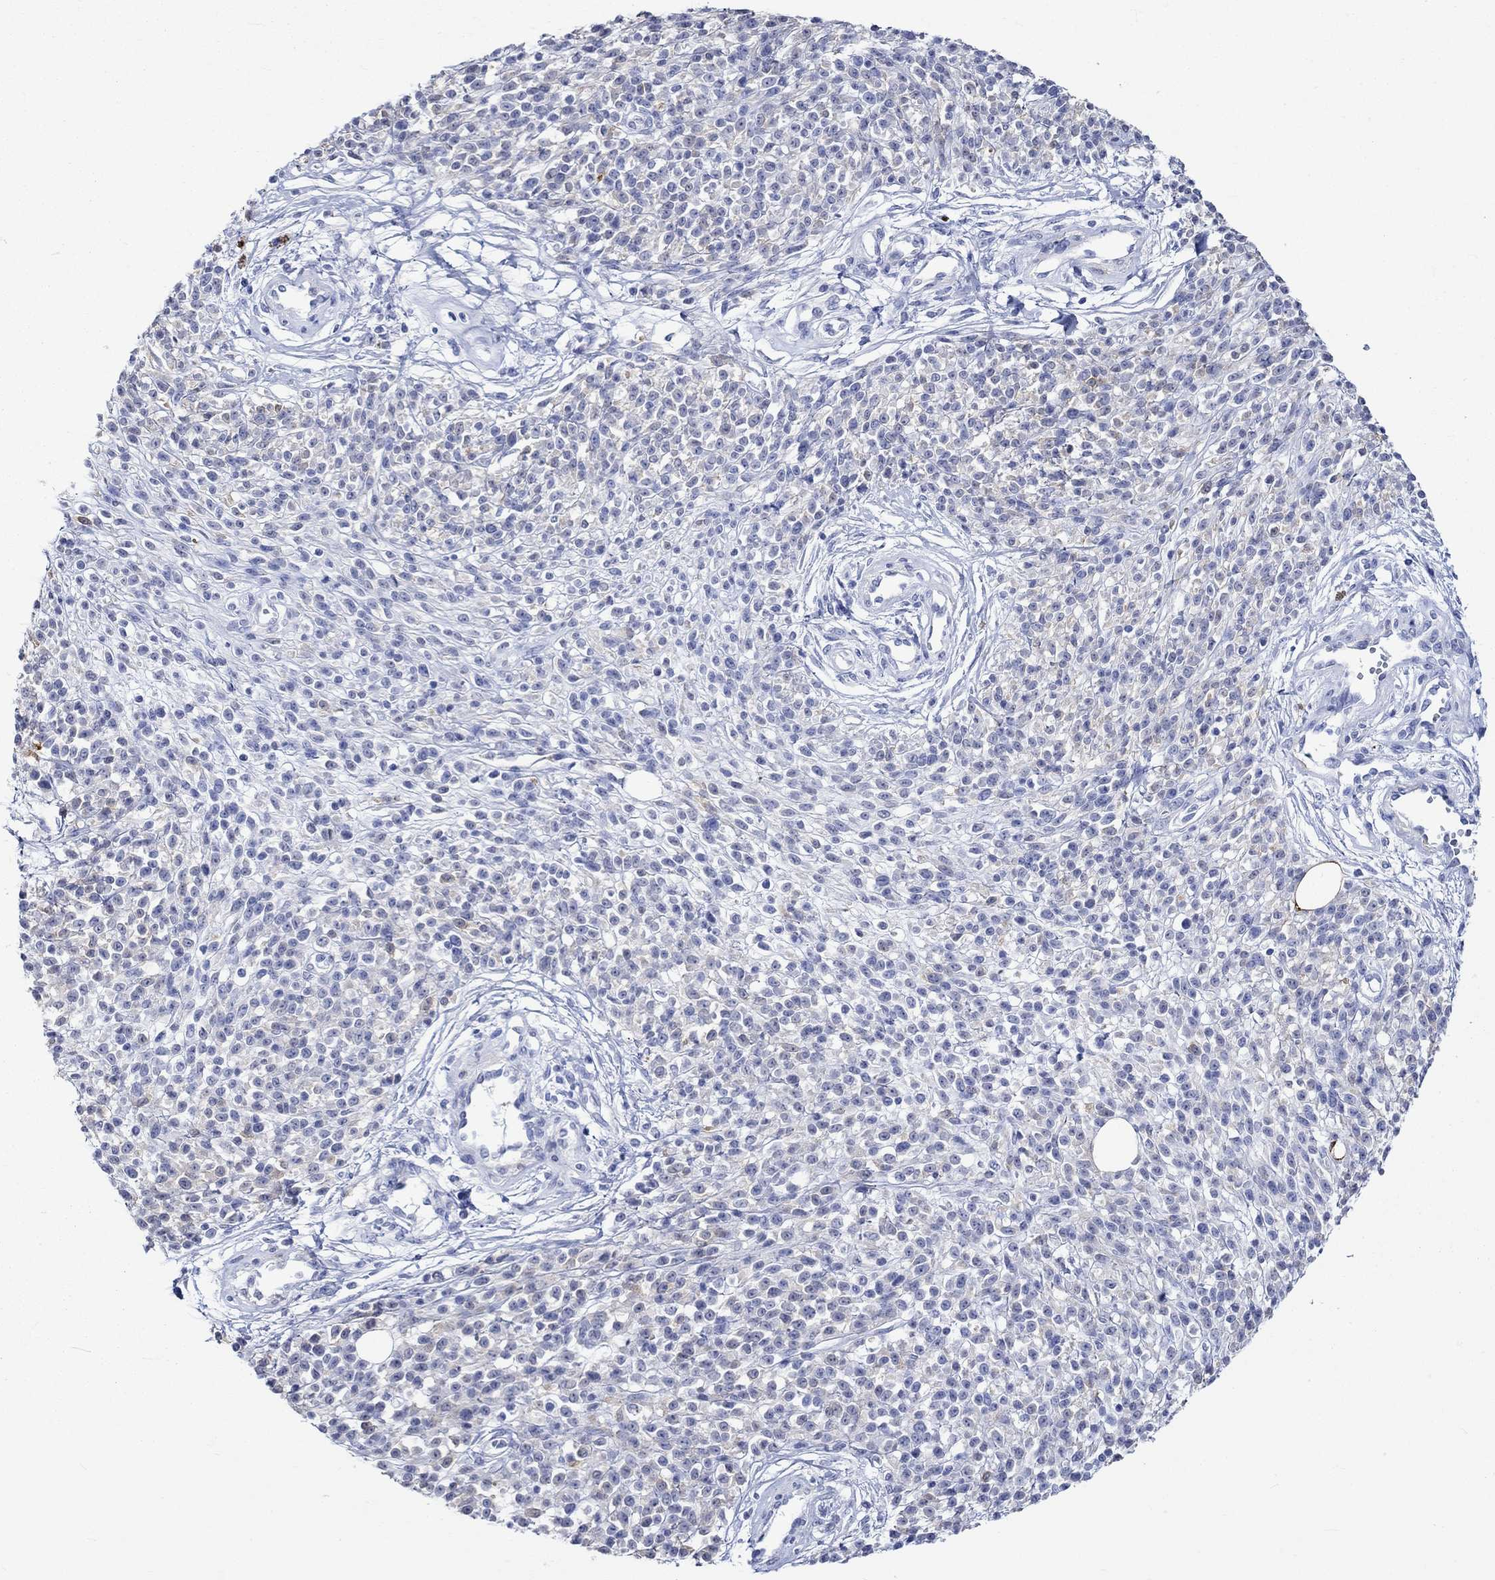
{"staining": {"intensity": "negative", "quantity": "none", "location": "none"}, "tissue": "melanoma", "cell_type": "Tumor cells", "image_type": "cancer", "snomed": [{"axis": "morphology", "description": "Malignant melanoma, NOS"}, {"axis": "topography", "description": "Skin"}, {"axis": "topography", "description": "Skin of trunk"}], "caption": "Immunohistochemistry (IHC) histopathology image of neoplastic tissue: human malignant melanoma stained with DAB demonstrates no significant protein expression in tumor cells.", "gene": "CRYAB", "patient": {"sex": "male", "age": 74}}